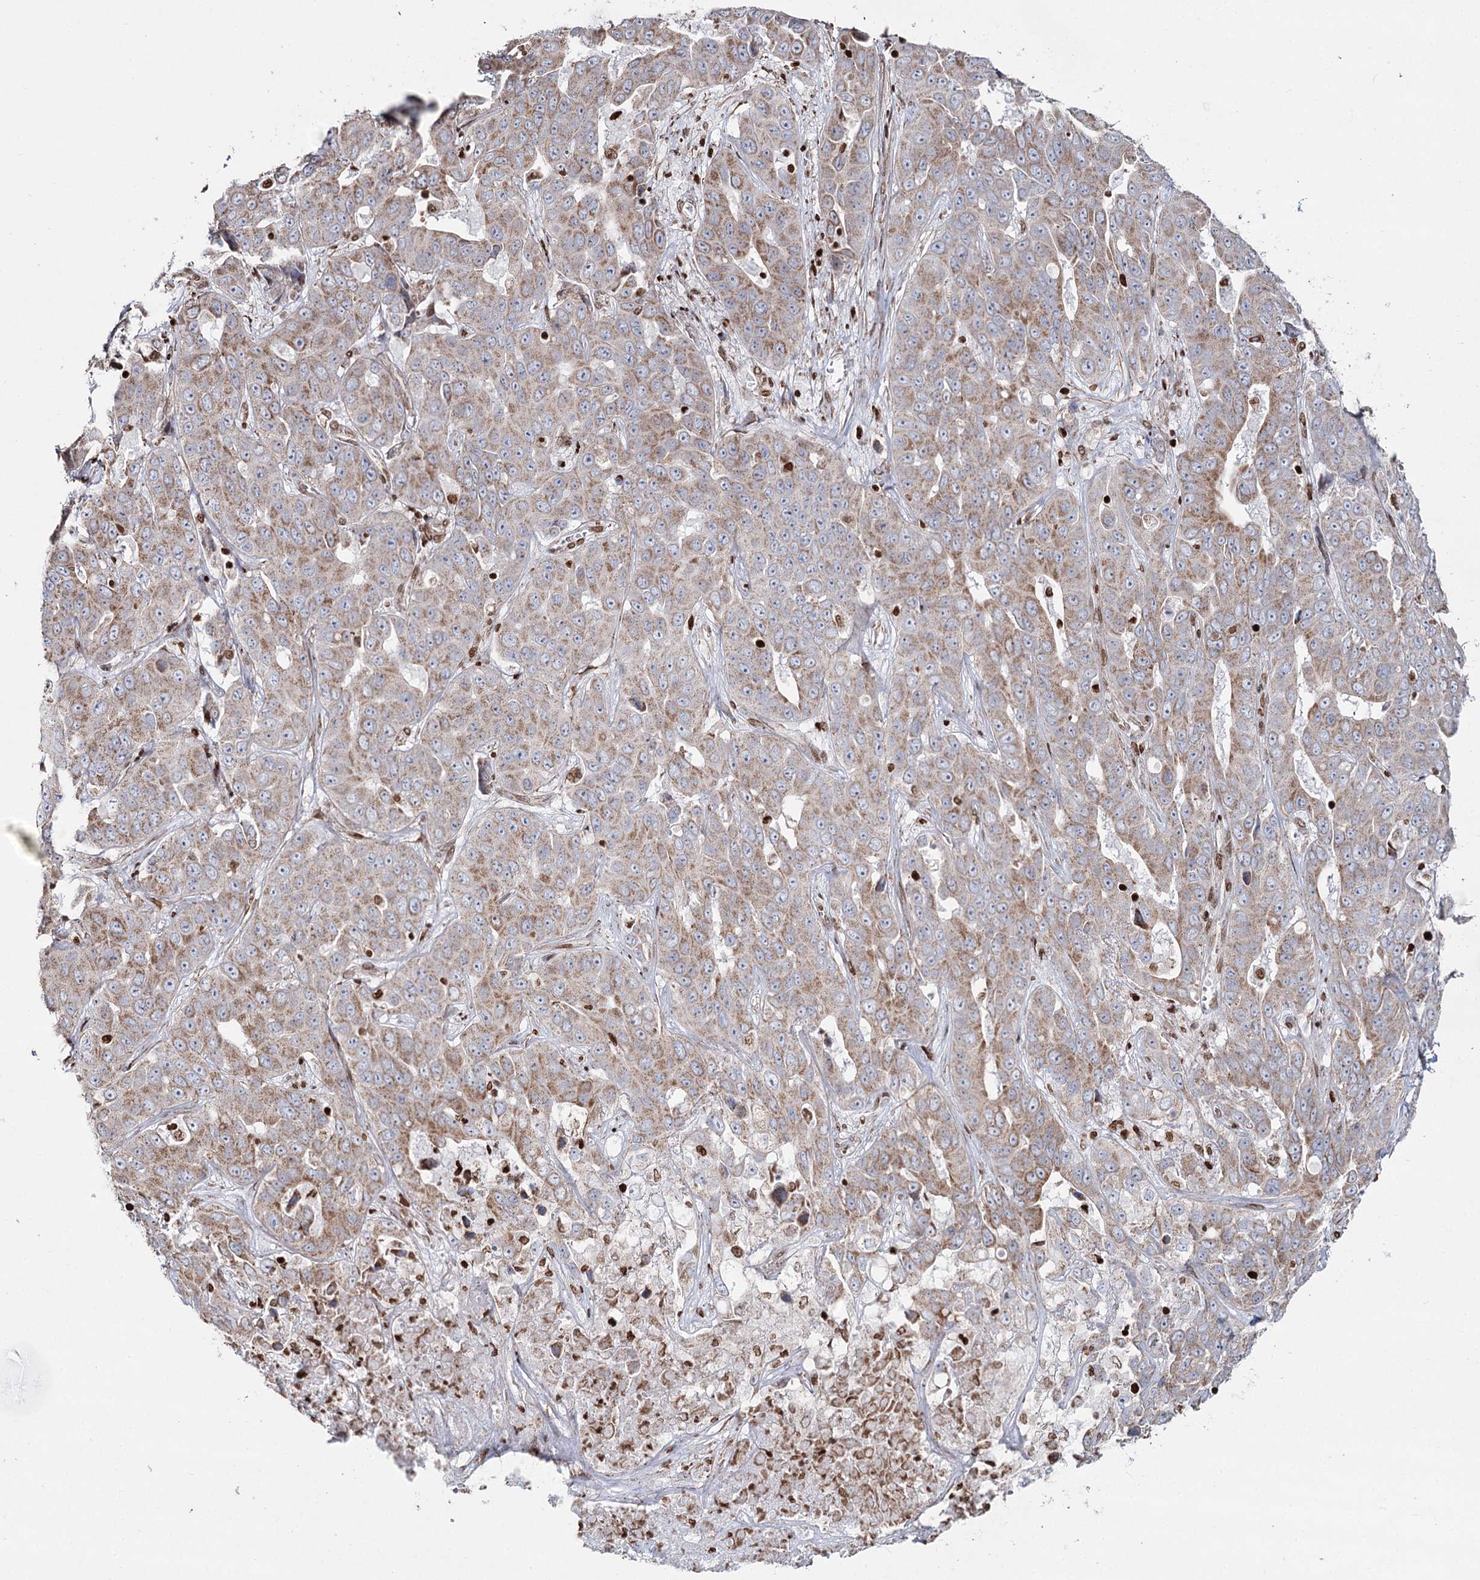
{"staining": {"intensity": "moderate", "quantity": ">75%", "location": "cytoplasmic/membranous"}, "tissue": "liver cancer", "cell_type": "Tumor cells", "image_type": "cancer", "snomed": [{"axis": "morphology", "description": "Cholangiocarcinoma"}, {"axis": "topography", "description": "Liver"}], "caption": "Immunohistochemical staining of human cholangiocarcinoma (liver) demonstrates medium levels of moderate cytoplasmic/membranous protein positivity in about >75% of tumor cells. Nuclei are stained in blue.", "gene": "PDHX", "patient": {"sex": "female", "age": 52}}